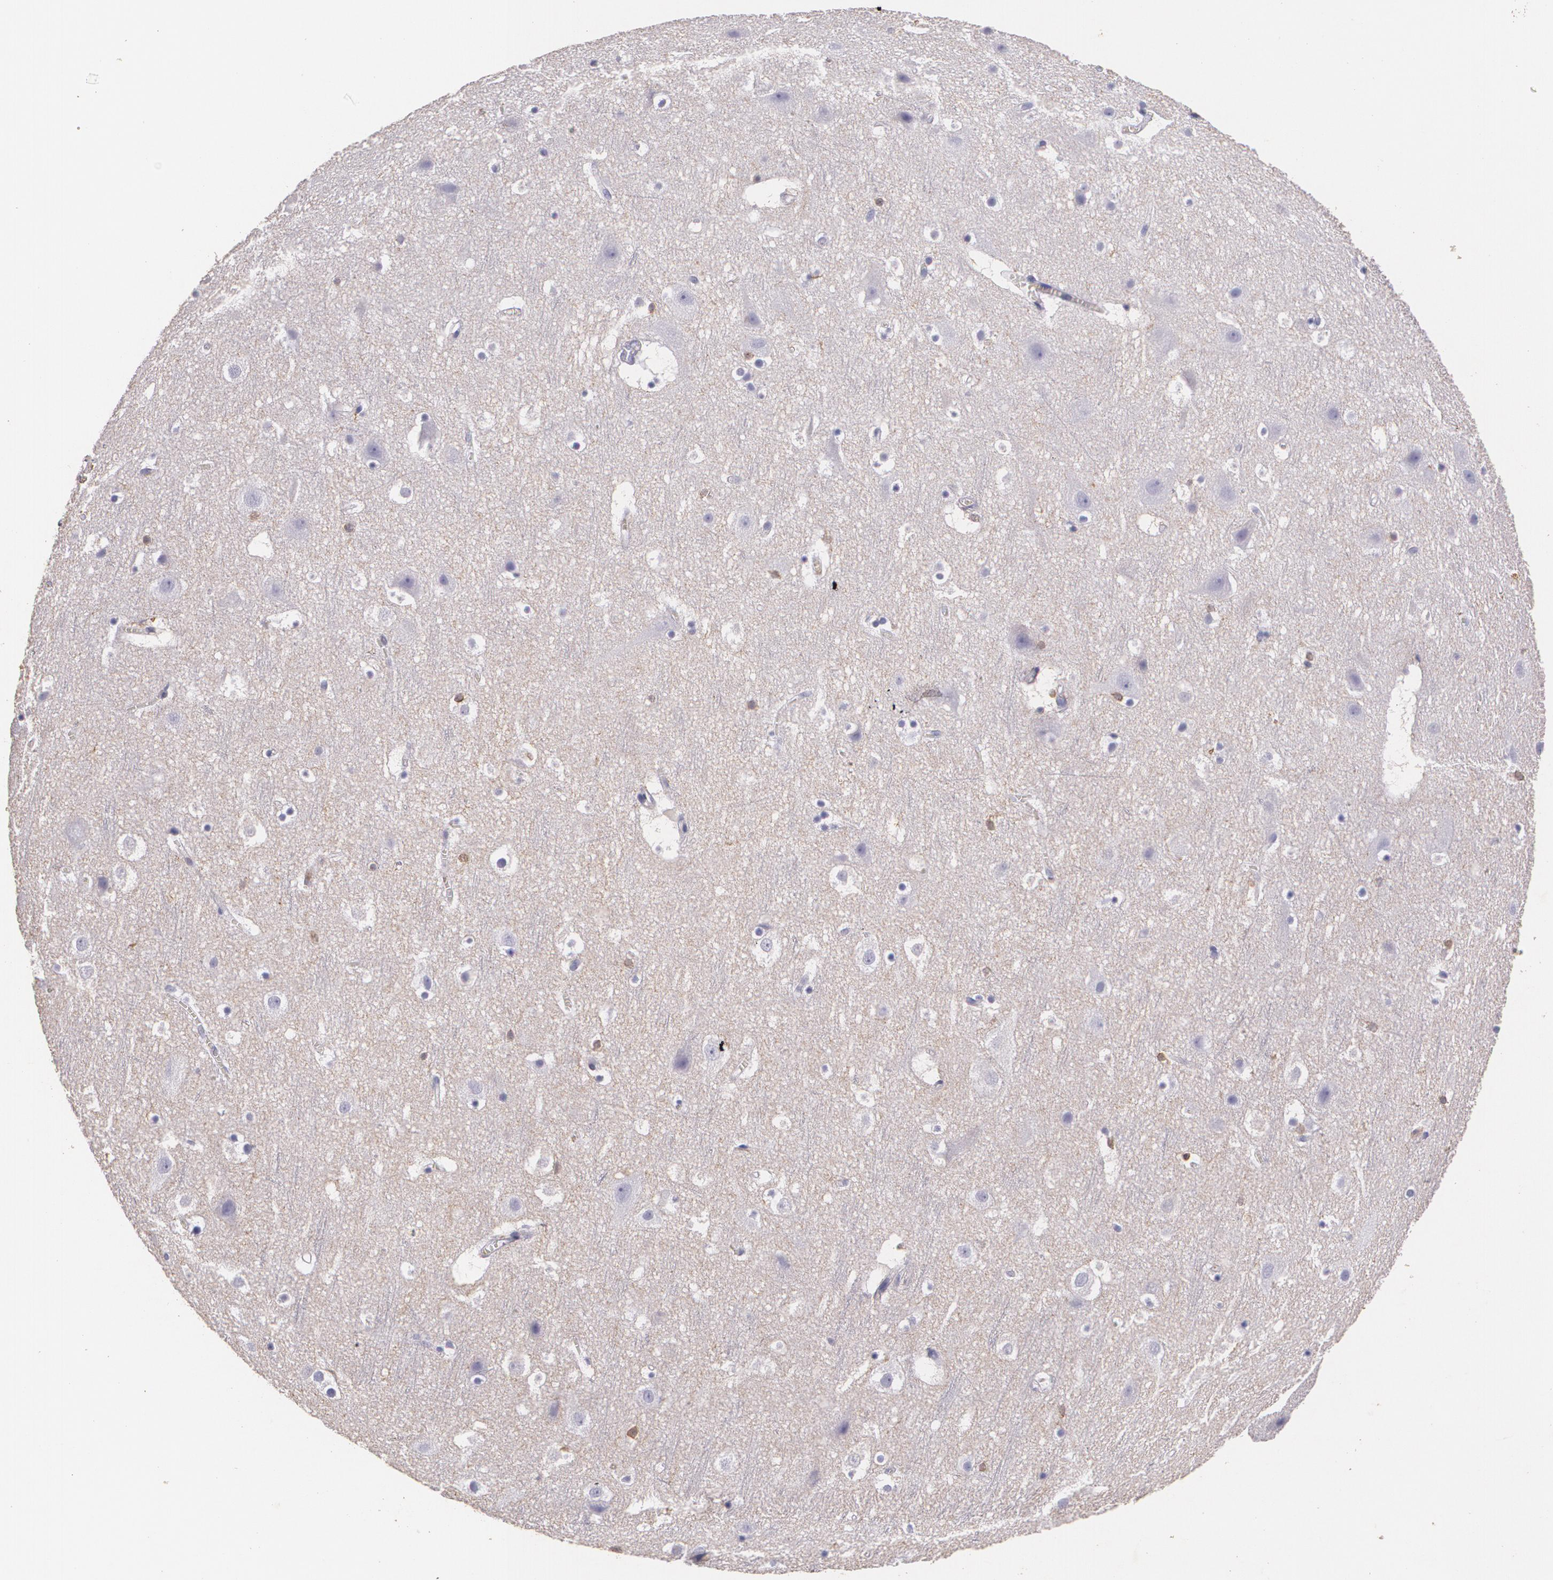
{"staining": {"intensity": "negative", "quantity": "none", "location": "none"}, "tissue": "cerebral cortex", "cell_type": "Endothelial cells", "image_type": "normal", "snomed": [{"axis": "morphology", "description": "Normal tissue, NOS"}, {"axis": "topography", "description": "Cerebral cortex"}], "caption": "High magnification brightfield microscopy of benign cerebral cortex stained with DAB (brown) and counterstained with hematoxylin (blue): endothelial cells show no significant expression. (IHC, brightfield microscopy, high magnification).", "gene": "TGFBR1", "patient": {"sex": "male", "age": 45}}